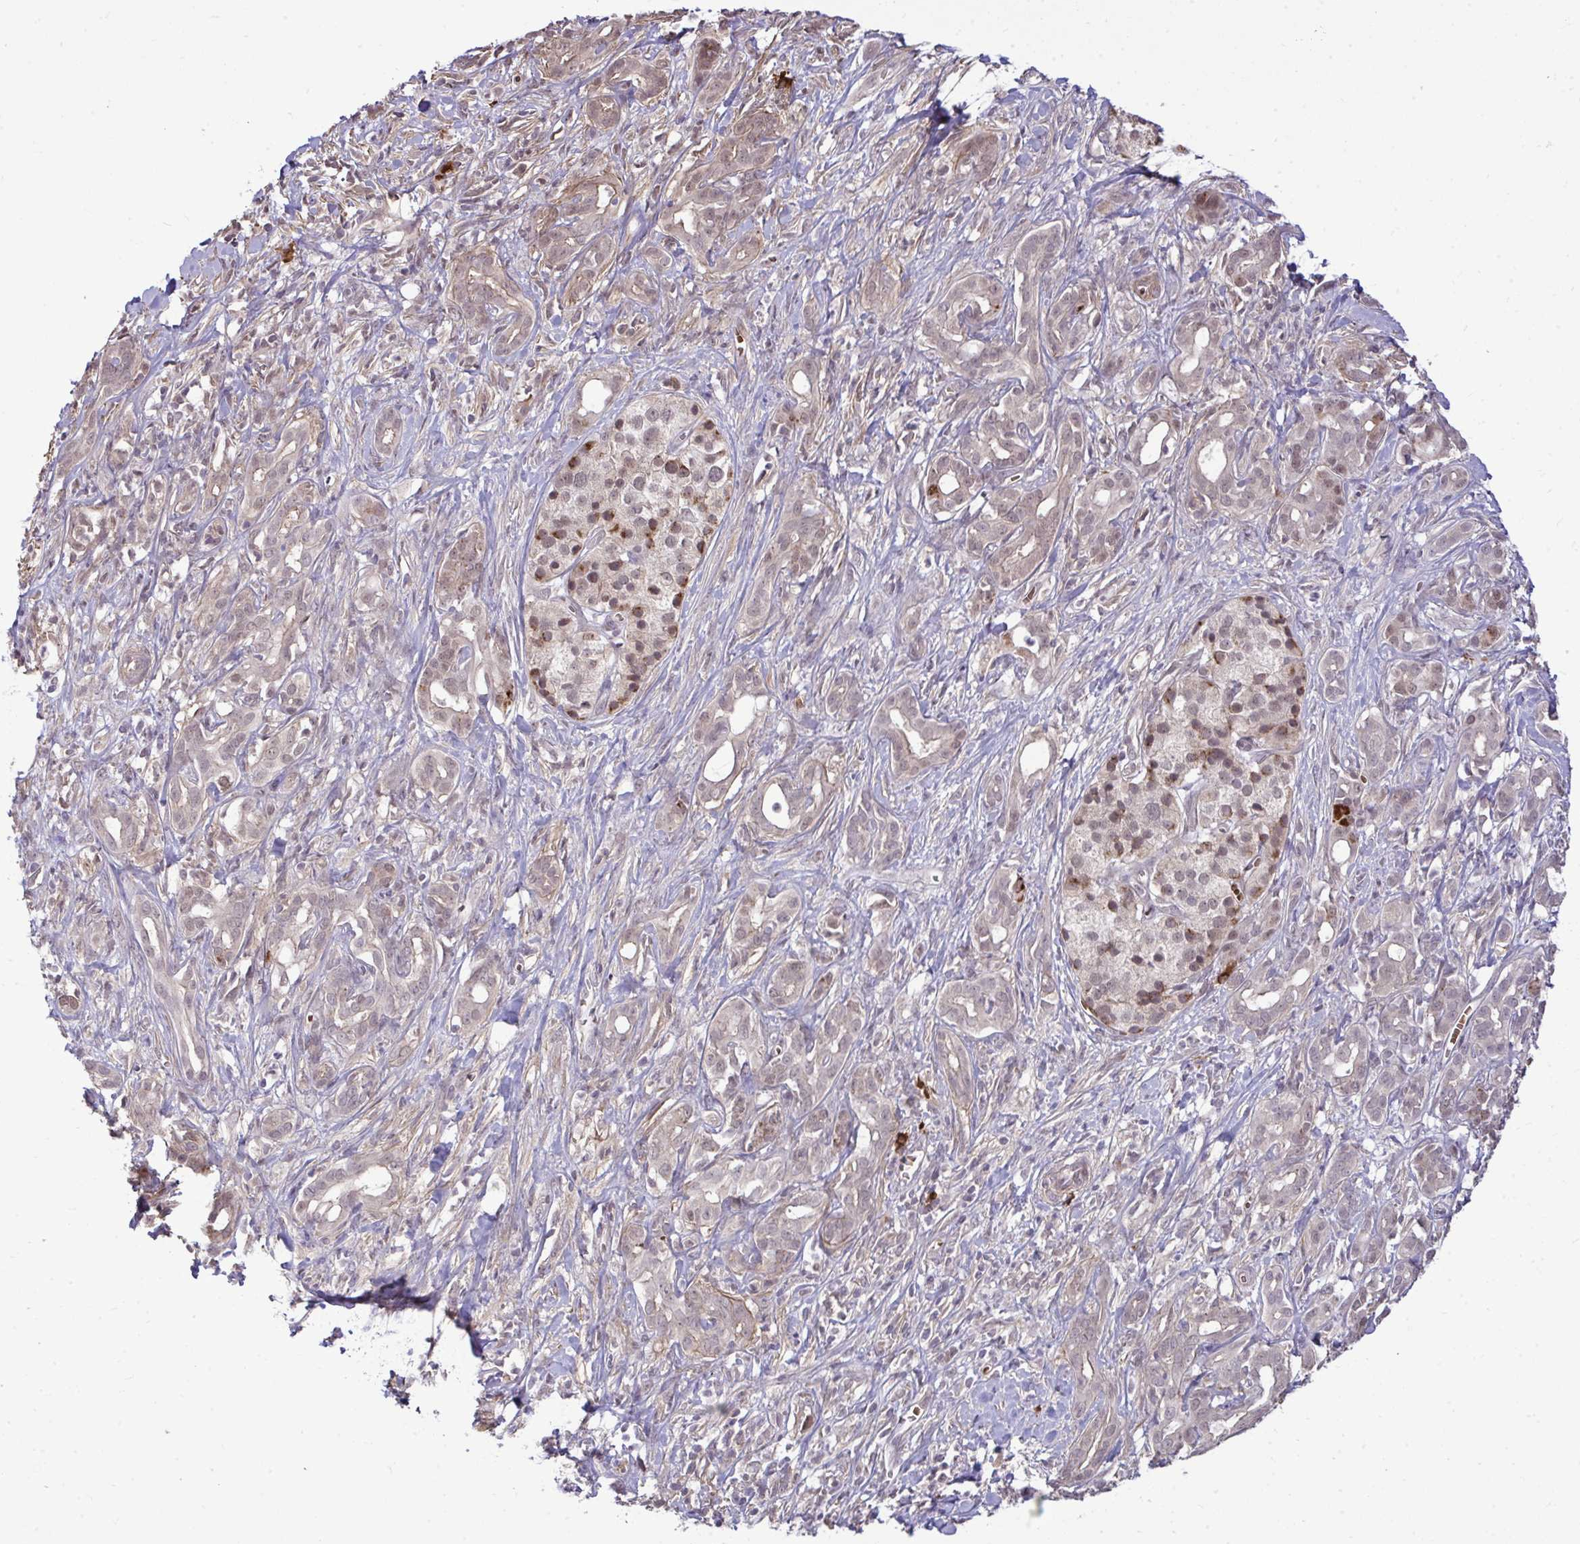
{"staining": {"intensity": "weak", "quantity": "25%-75%", "location": "nuclear"}, "tissue": "pancreatic cancer", "cell_type": "Tumor cells", "image_type": "cancer", "snomed": [{"axis": "morphology", "description": "Adenocarcinoma, NOS"}, {"axis": "topography", "description": "Pancreas"}], "caption": "Immunohistochemical staining of human adenocarcinoma (pancreatic) reveals low levels of weak nuclear expression in about 25%-75% of tumor cells.", "gene": "ZSCAN9", "patient": {"sex": "male", "age": 61}}